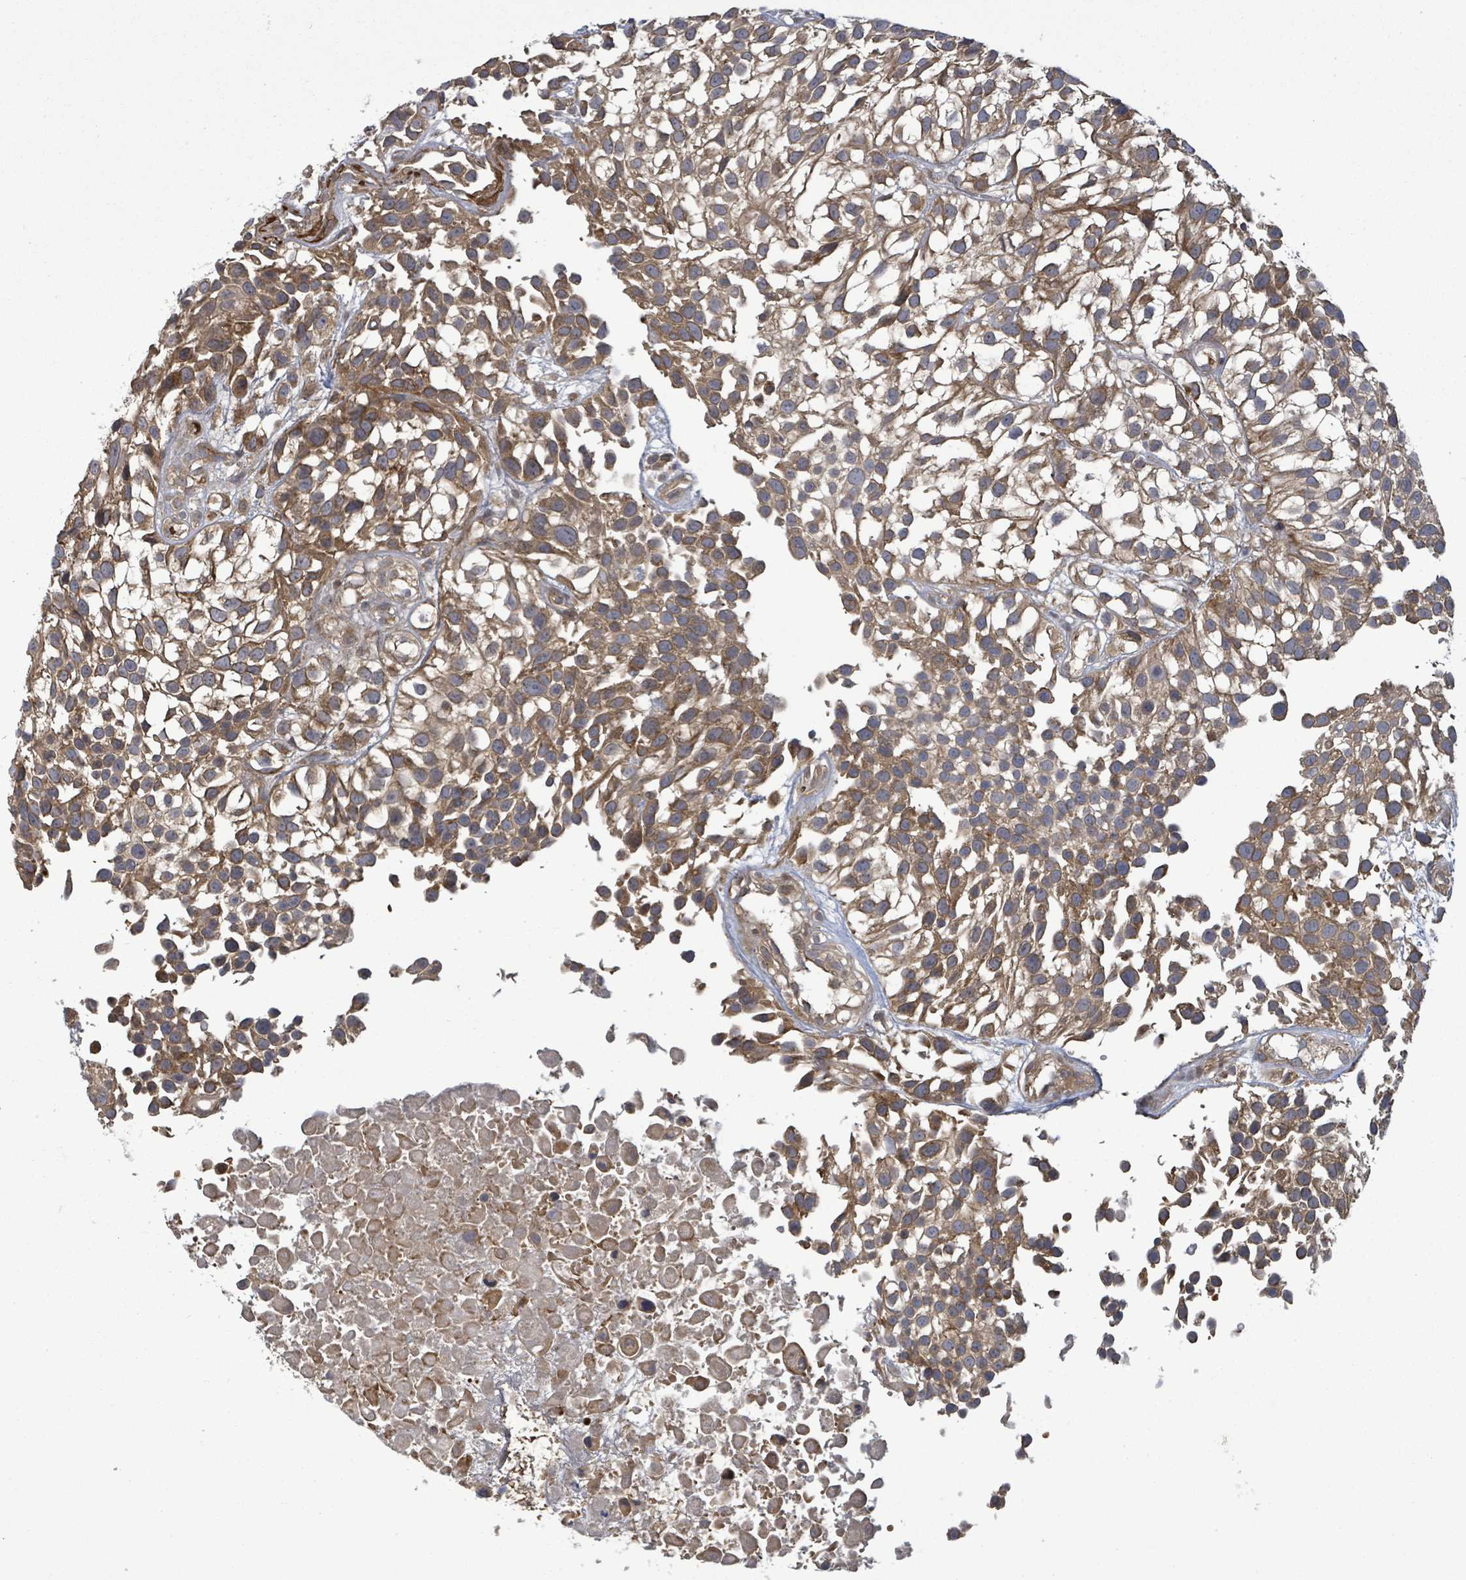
{"staining": {"intensity": "moderate", "quantity": ">75%", "location": "cytoplasmic/membranous"}, "tissue": "urothelial cancer", "cell_type": "Tumor cells", "image_type": "cancer", "snomed": [{"axis": "morphology", "description": "Urothelial carcinoma, High grade"}, {"axis": "topography", "description": "Urinary bladder"}], "caption": "A histopathology image of human urothelial carcinoma (high-grade) stained for a protein displays moderate cytoplasmic/membranous brown staining in tumor cells.", "gene": "MAP3K6", "patient": {"sex": "male", "age": 56}}